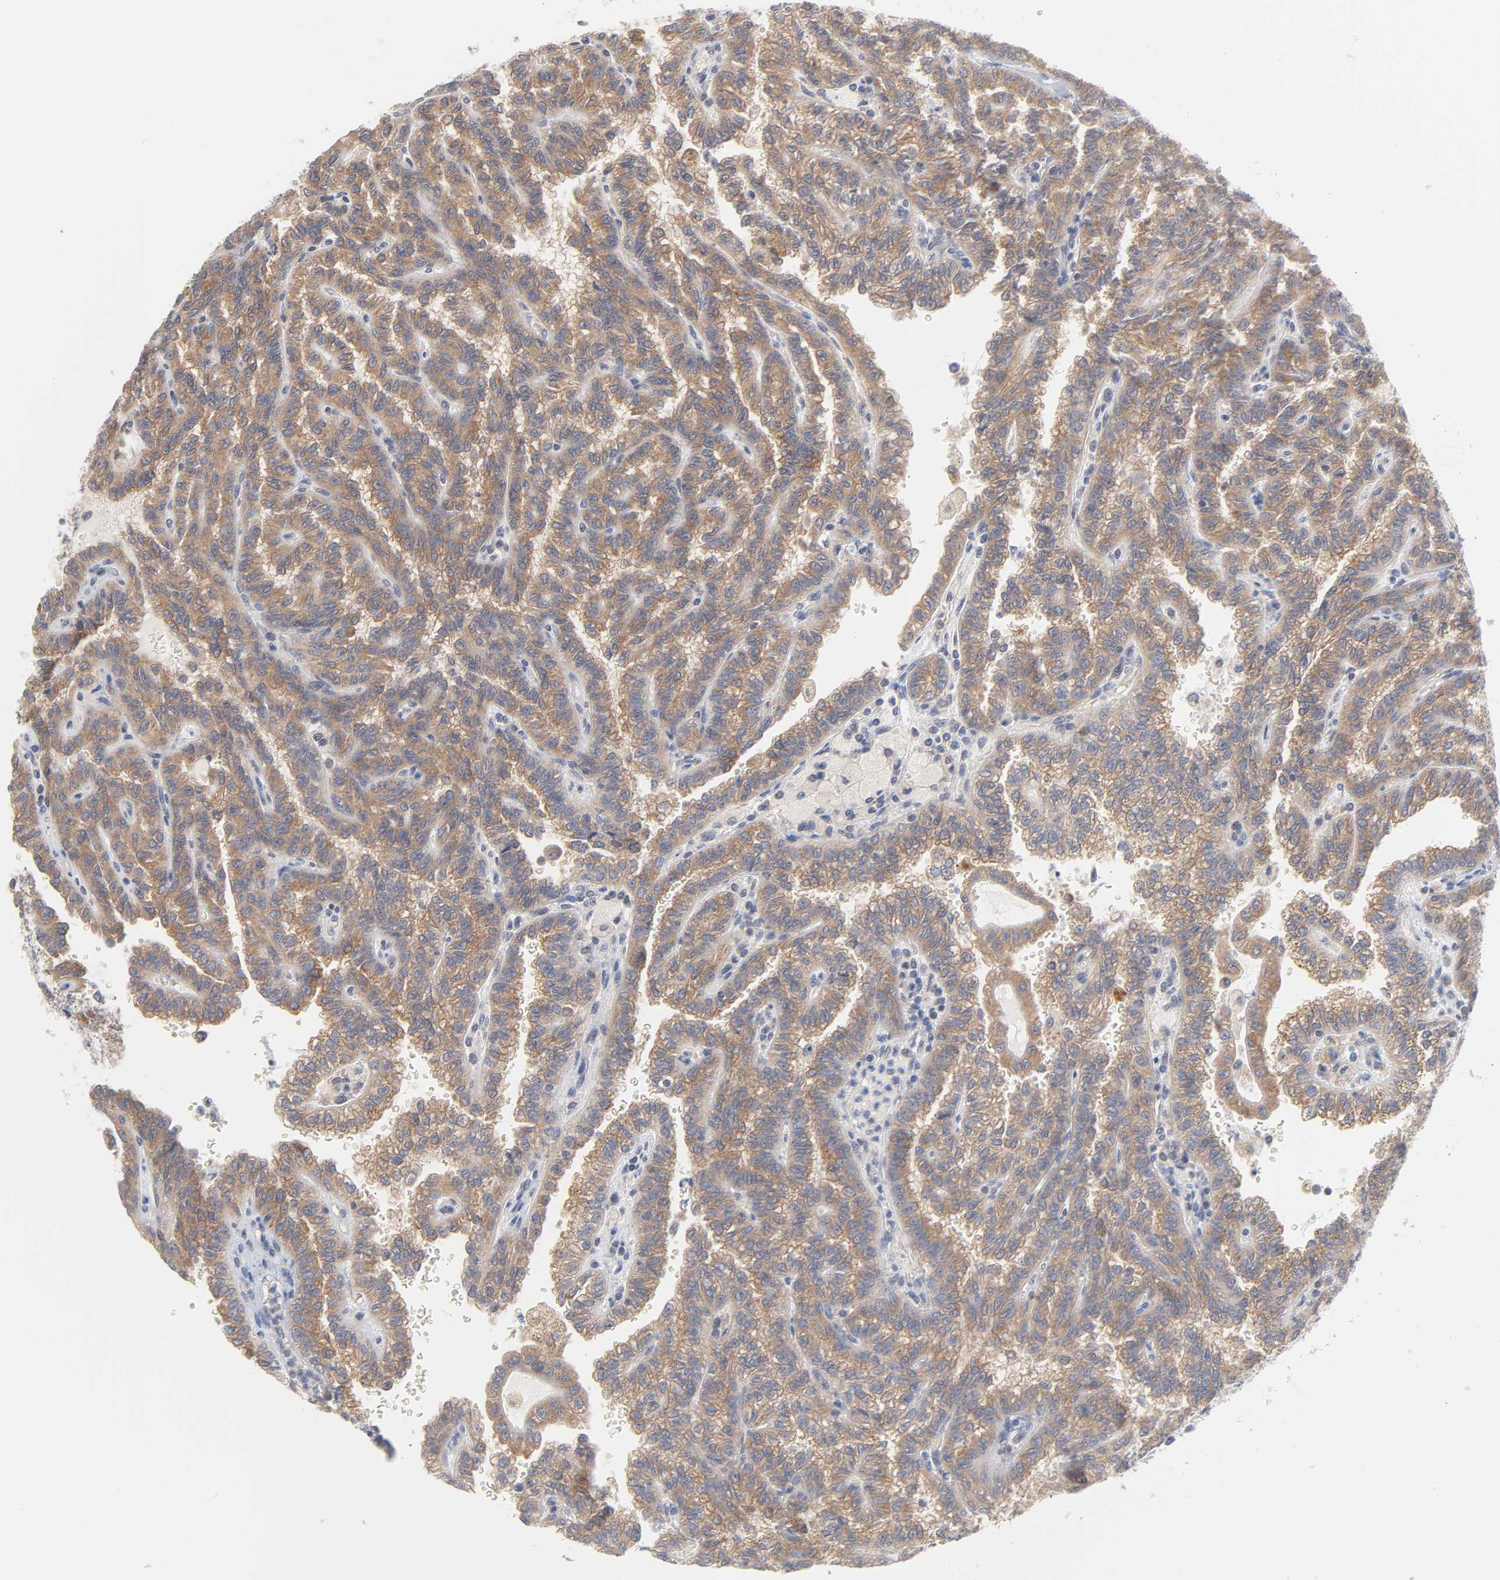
{"staining": {"intensity": "moderate", "quantity": ">75%", "location": "cytoplasmic/membranous"}, "tissue": "renal cancer", "cell_type": "Tumor cells", "image_type": "cancer", "snomed": [{"axis": "morphology", "description": "Inflammation, NOS"}, {"axis": "morphology", "description": "Adenocarcinoma, NOS"}, {"axis": "topography", "description": "Kidney"}], "caption": "This photomicrograph displays immunohistochemistry (IHC) staining of renal cancer (adenocarcinoma), with medium moderate cytoplasmic/membranous positivity in about >75% of tumor cells.", "gene": "UBL4A", "patient": {"sex": "male", "age": 68}}